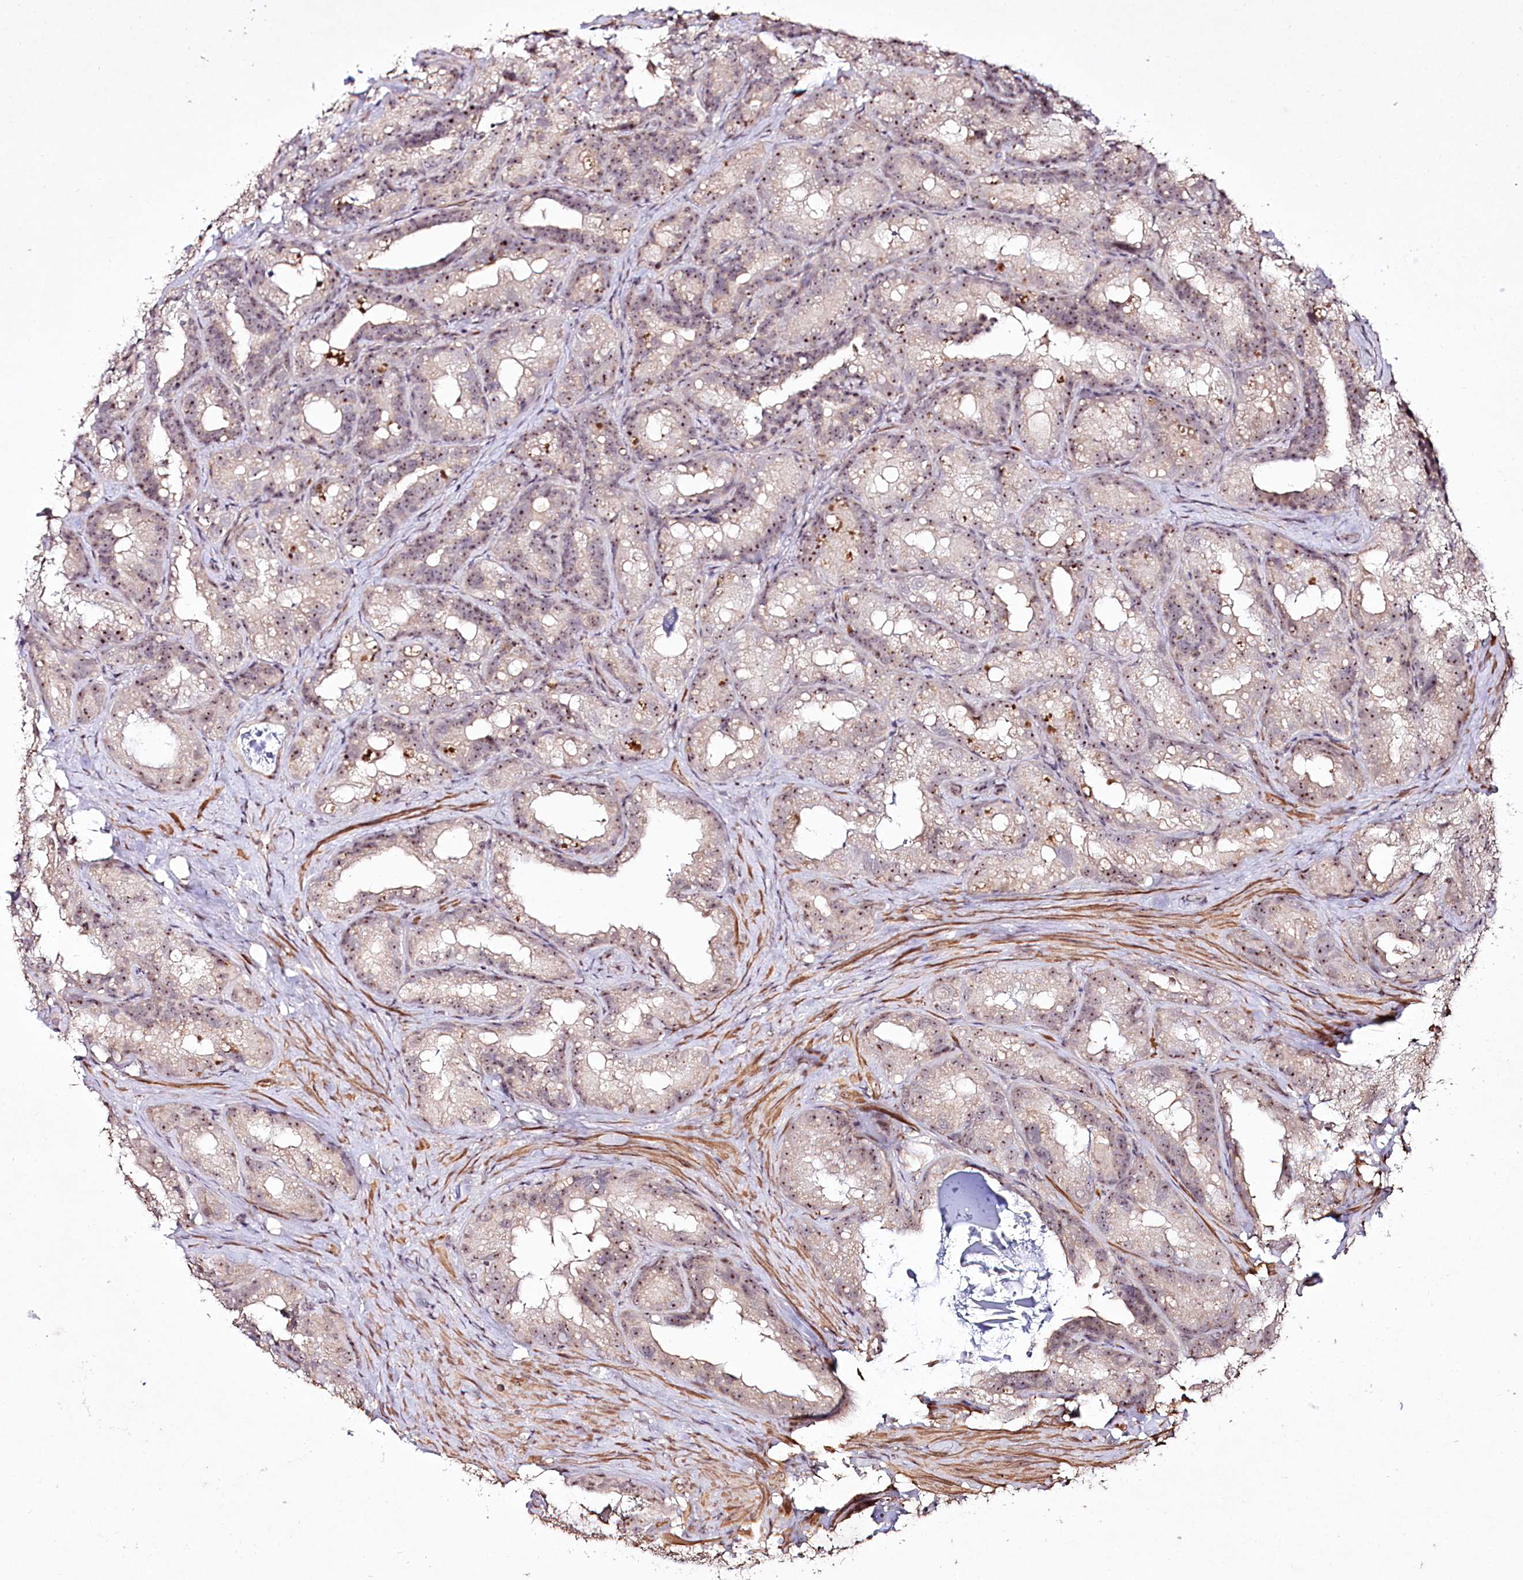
{"staining": {"intensity": "weak", "quantity": "25%-75%", "location": "nuclear"}, "tissue": "seminal vesicle", "cell_type": "Glandular cells", "image_type": "normal", "snomed": [{"axis": "morphology", "description": "Normal tissue, NOS"}, {"axis": "topography", "description": "Seminal veicle"}], "caption": "Protein positivity by immunohistochemistry (IHC) exhibits weak nuclear expression in about 25%-75% of glandular cells in unremarkable seminal vesicle. Using DAB (3,3'-diaminobenzidine) (brown) and hematoxylin (blue) stains, captured at high magnification using brightfield microscopy.", "gene": "CCDC59", "patient": {"sex": "male", "age": 60}}